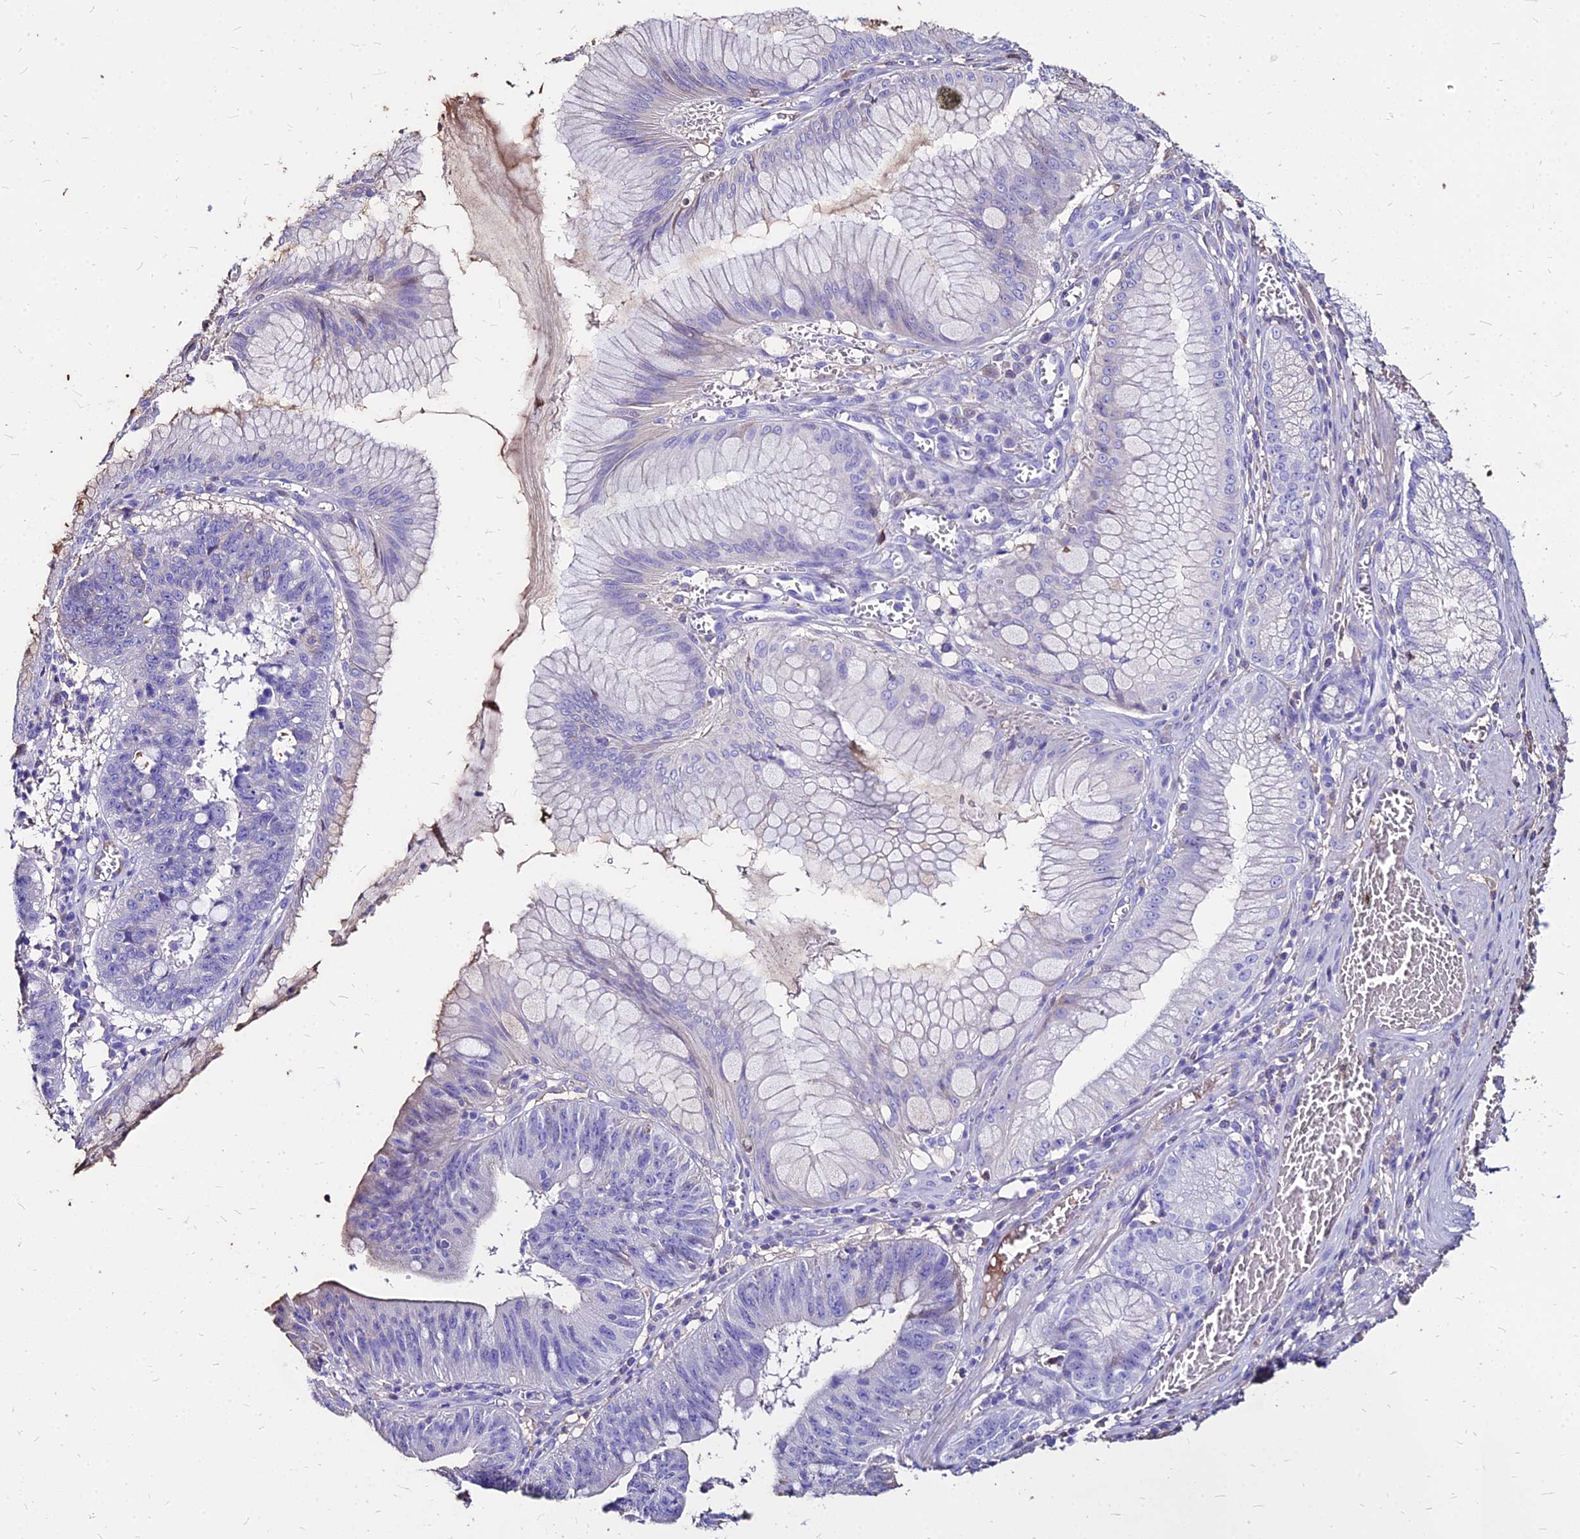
{"staining": {"intensity": "negative", "quantity": "none", "location": "none"}, "tissue": "stomach cancer", "cell_type": "Tumor cells", "image_type": "cancer", "snomed": [{"axis": "morphology", "description": "Adenocarcinoma, NOS"}, {"axis": "topography", "description": "Stomach"}], "caption": "There is no significant positivity in tumor cells of stomach cancer (adenocarcinoma).", "gene": "NME5", "patient": {"sex": "male", "age": 59}}